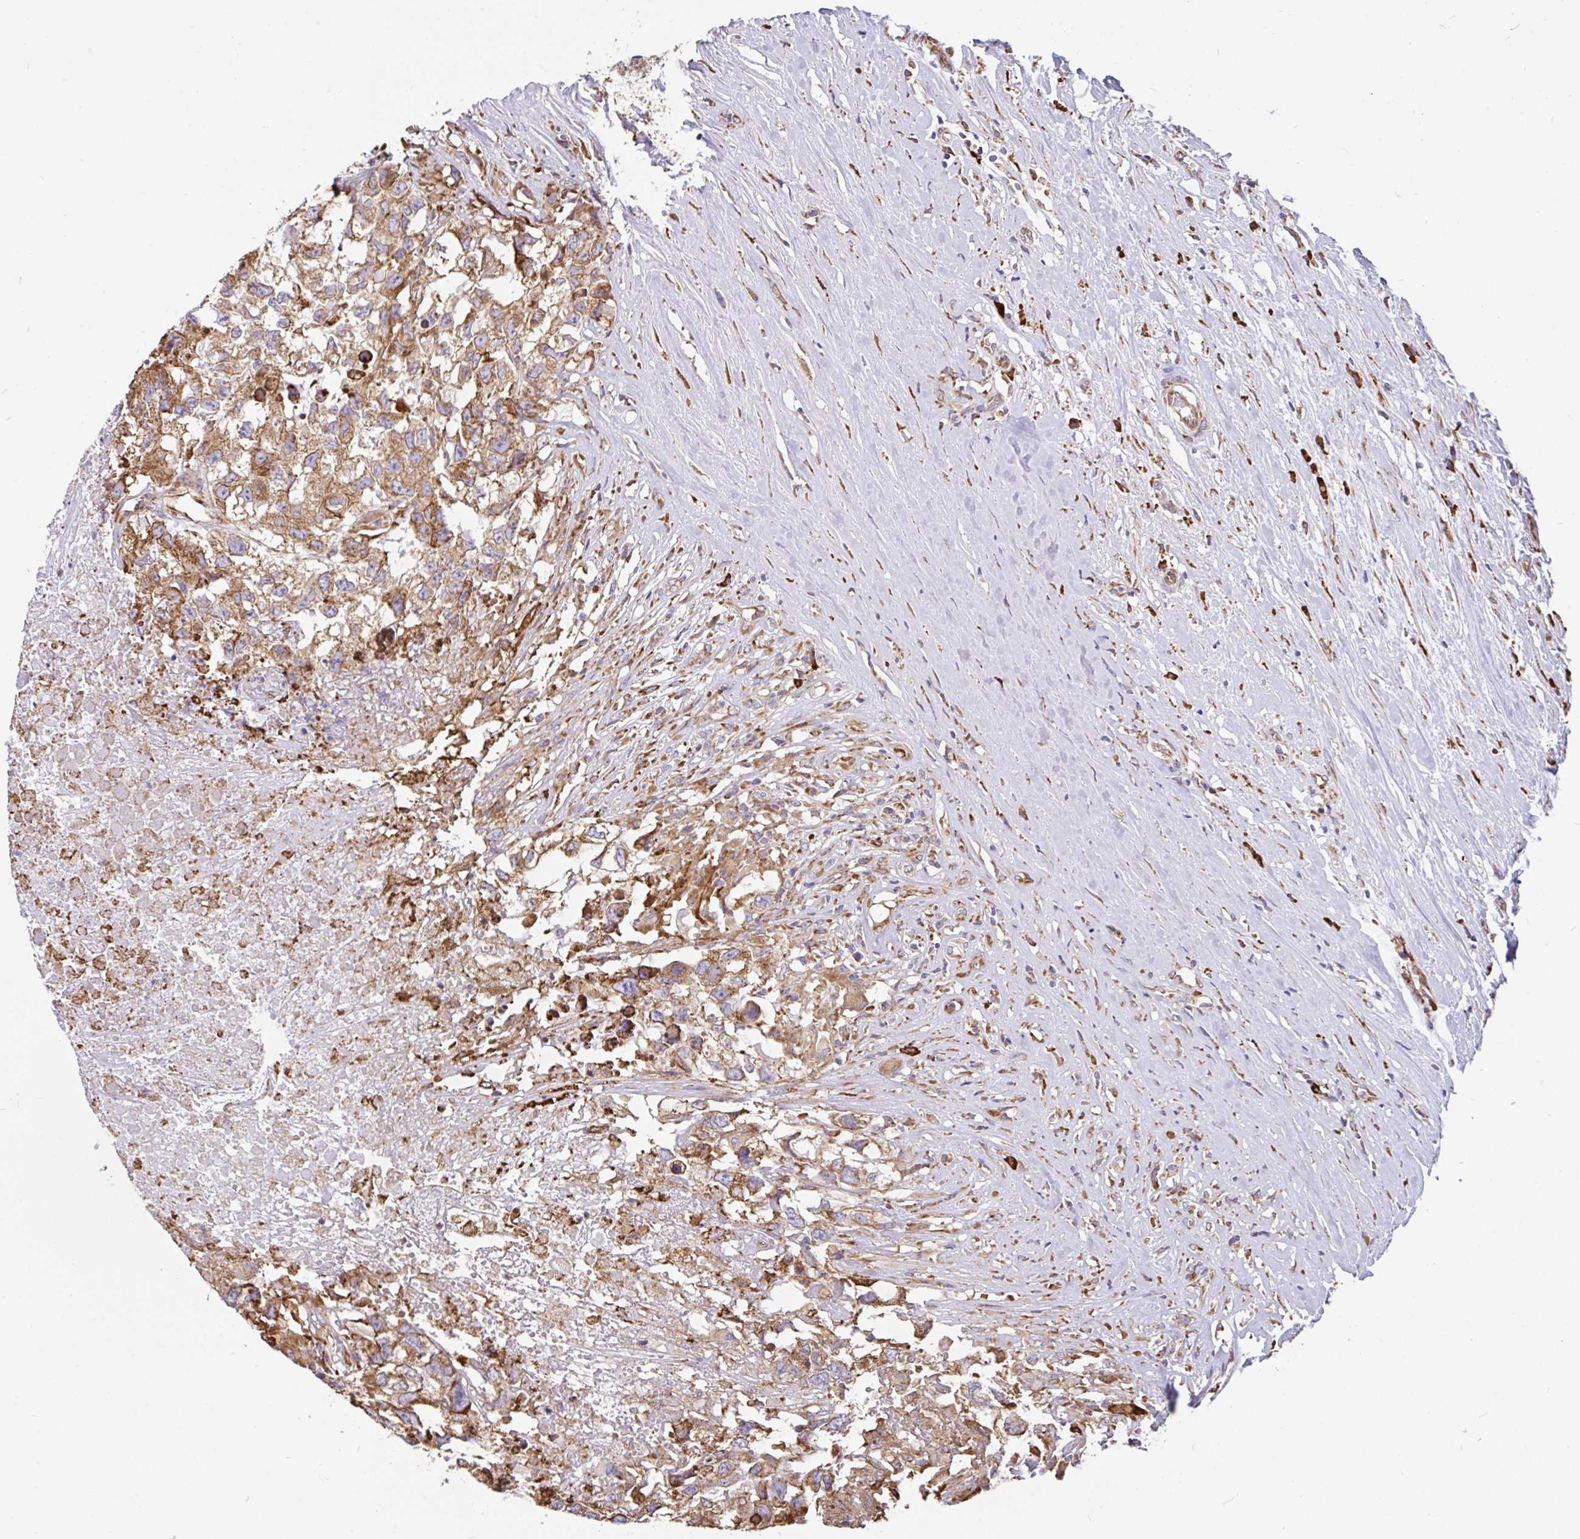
{"staining": {"intensity": "moderate", "quantity": ">75%", "location": "cytoplasmic/membranous"}, "tissue": "testis cancer", "cell_type": "Tumor cells", "image_type": "cancer", "snomed": [{"axis": "morphology", "description": "Carcinoma, Embryonal, NOS"}, {"axis": "topography", "description": "Testis"}], "caption": "Immunohistochemistry (IHC) micrograph of embryonal carcinoma (testis) stained for a protein (brown), which reveals medium levels of moderate cytoplasmic/membranous staining in about >75% of tumor cells.", "gene": "EML5", "patient": {"sex": "male", "age": 83}}